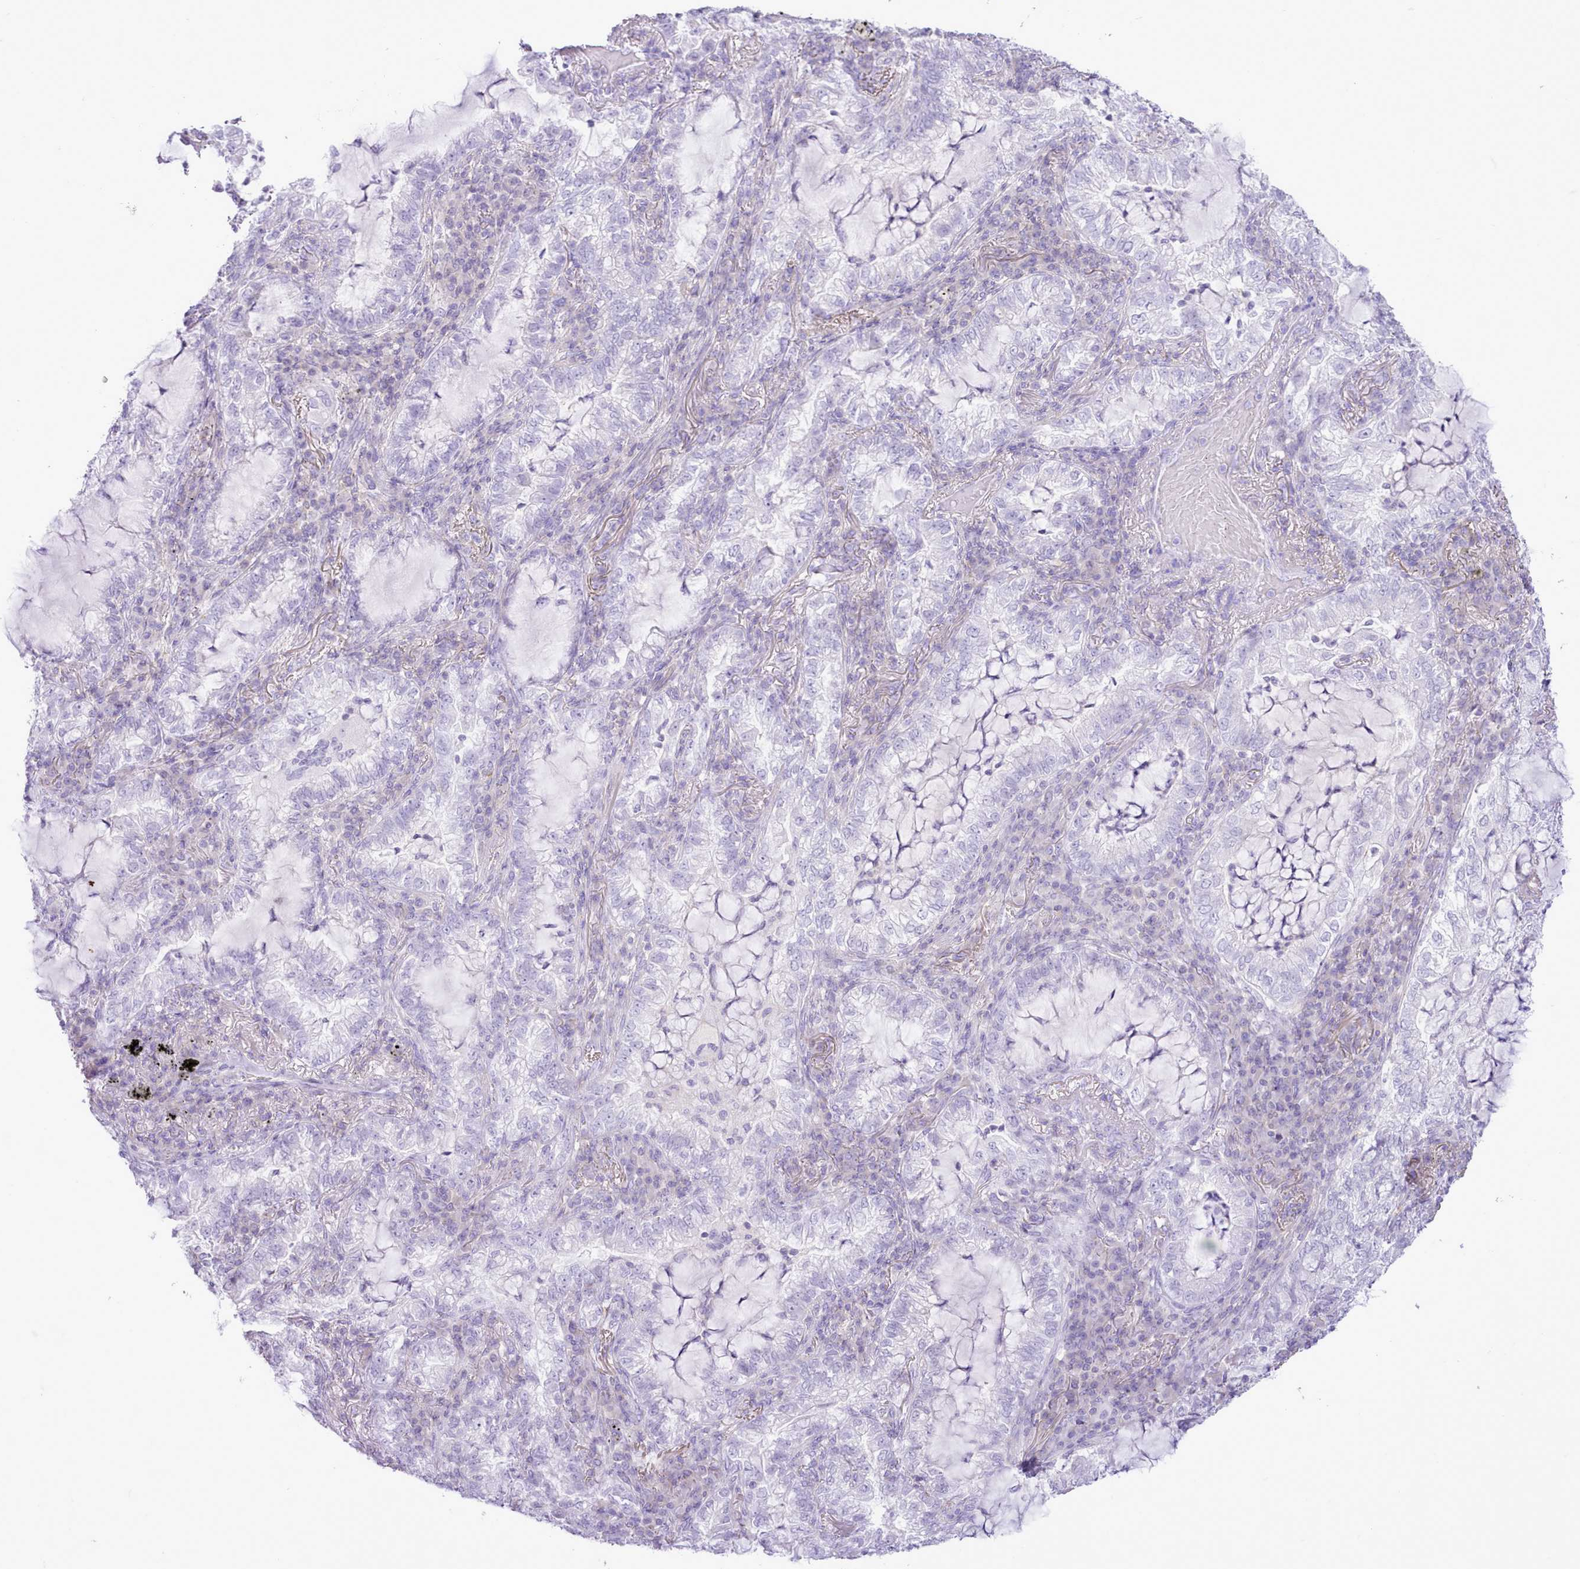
{"staining": {"intensity": "negative", "quantity": "none", "location": "none"}, "tissue": "lung cancer", "cell_type": "Tumor cells", "image_type": "cancer", "snomed": [{"axis": "morphology", "description": "Adenocarcinoma, NOS"}, {"axis": "topography", "description": "Lung"}], "caption": "Photomicrograph shows no significant protein staining in tumor cells of lung cancer (adenocarcinoma). Brightfield microscopy of immunohistochemistry stained with DAB (3,3'-diaminobenzidine) (brown) and hematoxylin (blue), captured at high magnification.", "gene": "MDFI", "patient": {"sex": "female", "age": 73}}